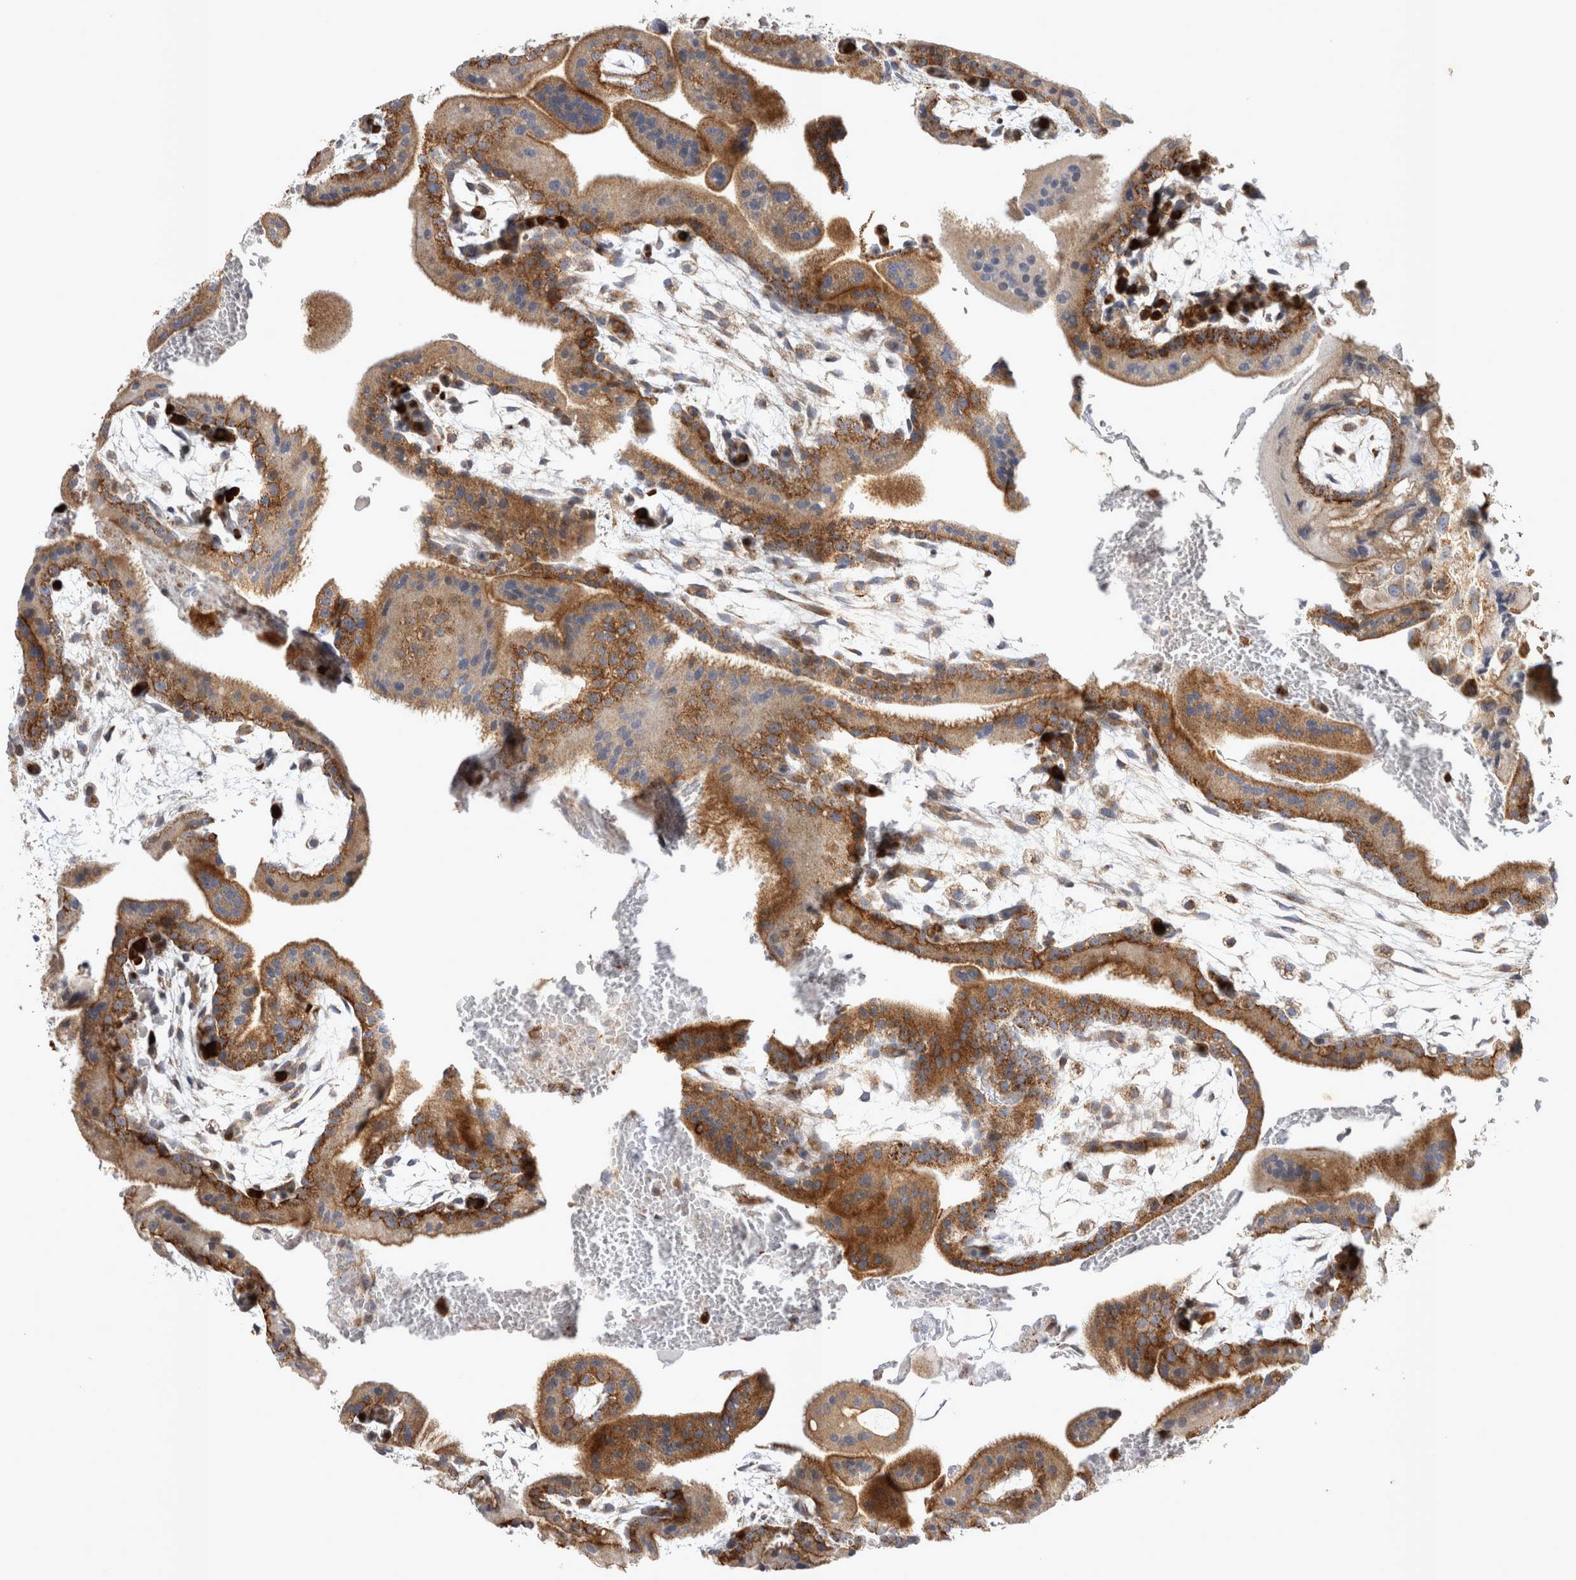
{"staining": {"intensity": "moderate", "quantity": ">75%", "location": "cytoplasmic/membranous"}, "tissue": "placenta", "cell_type": "Decidual cells", "image_type": "normal", "snomed": [{"axis": "morphology", "description": "Normal tissue, NOS"}, {"axis": "topography", "description": "Placenta"}], "caption": "Immunohistochemistry (DAB (3,3'-diaminobenzidine)) staining of unremarkable human placenta shows moderate cytoplasmic/membranous protein staining in approximately >75% of decidual cells.", "gene": "TSPOAP1", "patient": {"sex": "female", "age": 35}}